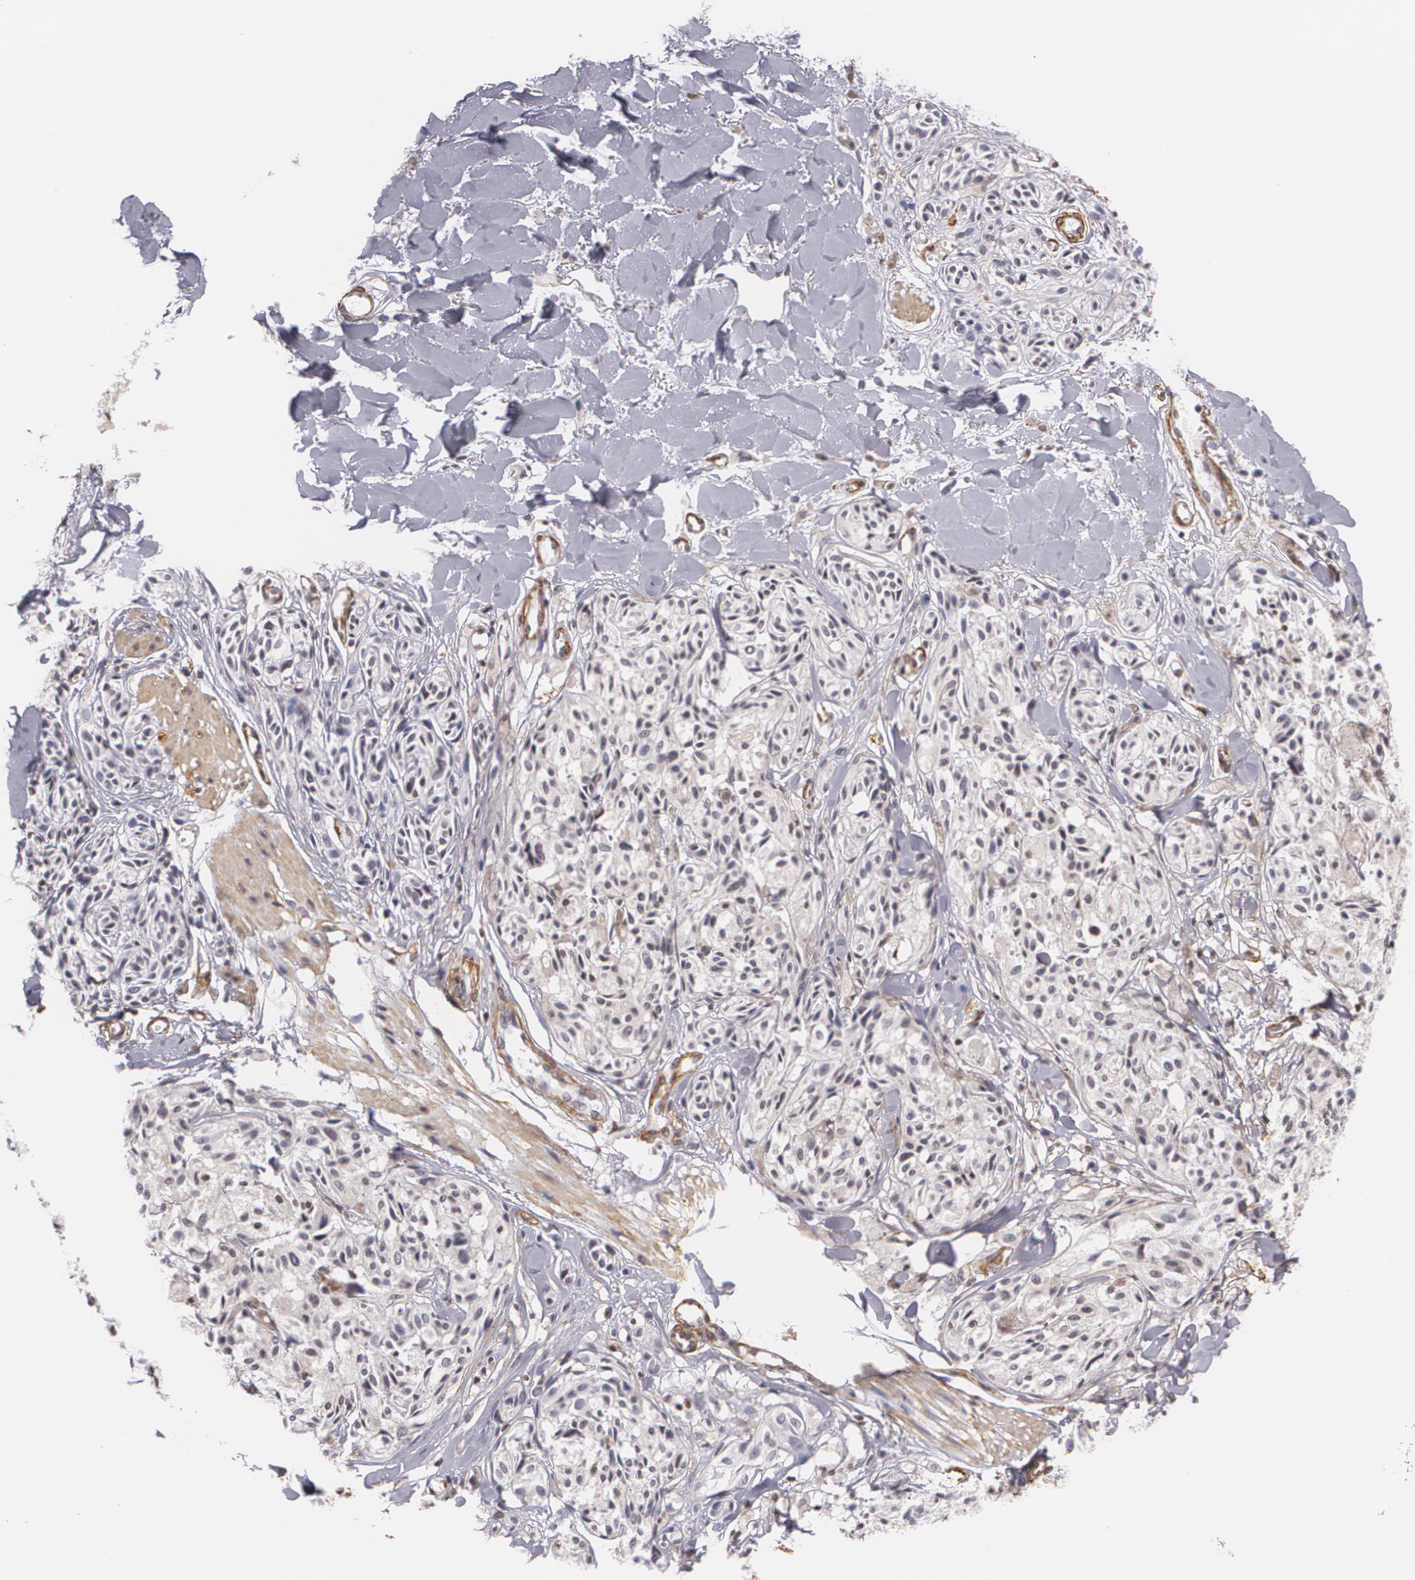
{"staining": {"intensity": "negative", "quantity": "none", "location": "none"}, "tissue": "melanoma", "cell_type": "Tumor cells", "image_type": "cancer", "snomed": [{"axis": "morphology", "description": "Malignant melanoma, Metastatic site"}, {"axis": "topography", "description": "Skin"}], "caption": "A high-resolution image shows immunohistochemistry (IHC) staining of malignant melanoma (metastatic site), which exhibits no significant positivity in tumor cells.", "gene": "VAMP1", "patient": {"sex": "female", "age": 66}}